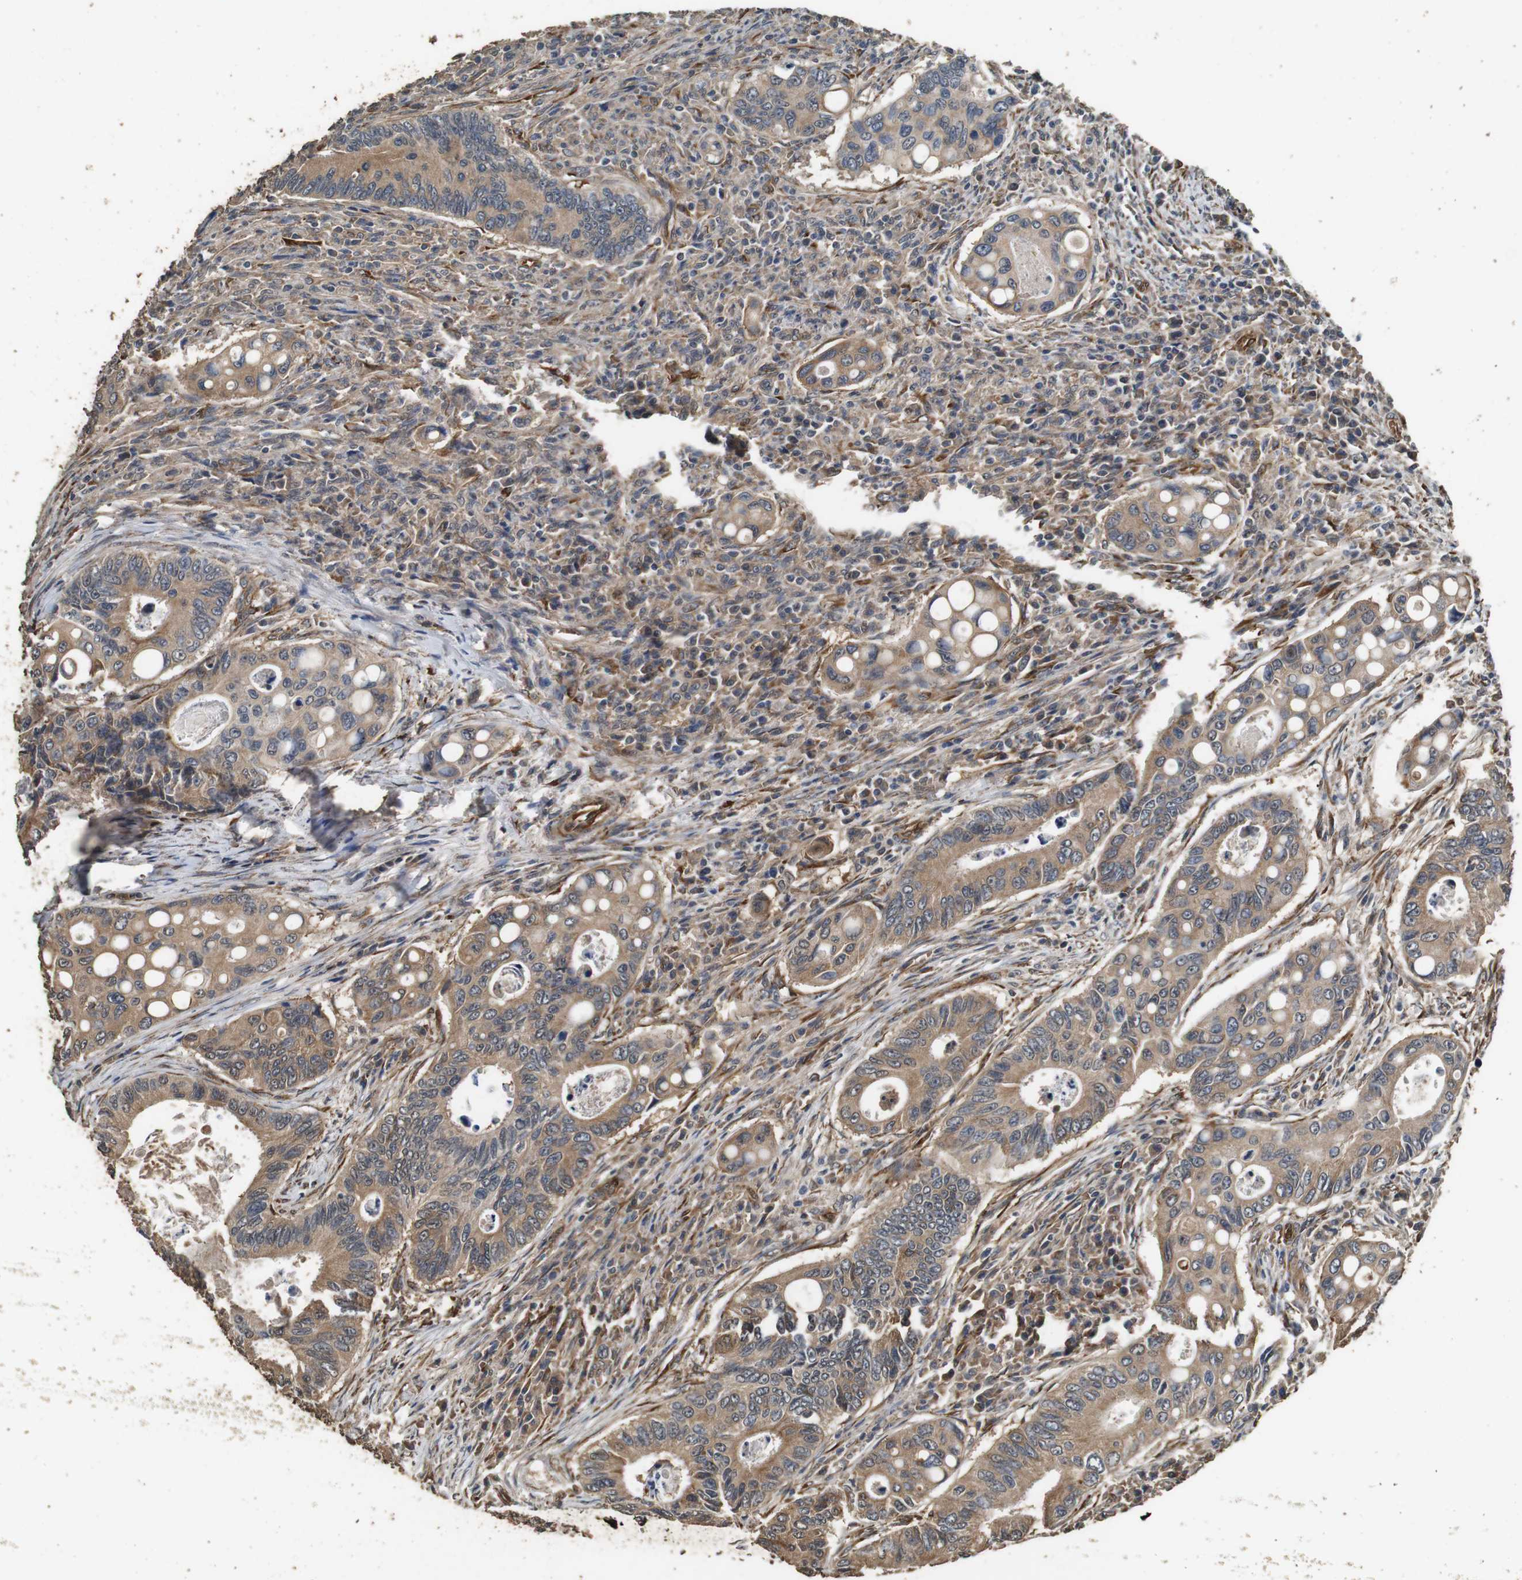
{"staining": {"intensity": "moderate", "quantity": ">75%", "location": "cytoplasmic/membranous"}, "tissue": "colorectal cancer", "cell_type": "Tumor cells", "image_type": "cancer", "snomed": [{"axis": "morphology", "description": "Inflammation, NOS"}, {"axis": "morphology", "description": "Adenocarcinoma, NOS"}, {"axis": "topography", "description": "Colon"}], "caption": "This histopathology image displays adenocarcinoma (colorectal) stained with immunohistochemistry to label a protein in brown. The cytoplasmic/membranous of tumor cells show moderate positivity for the protein. Nuclei are counter-stained blue.", "gene": "CNPY4", "patient": {"sex": "male", "age": 72}}